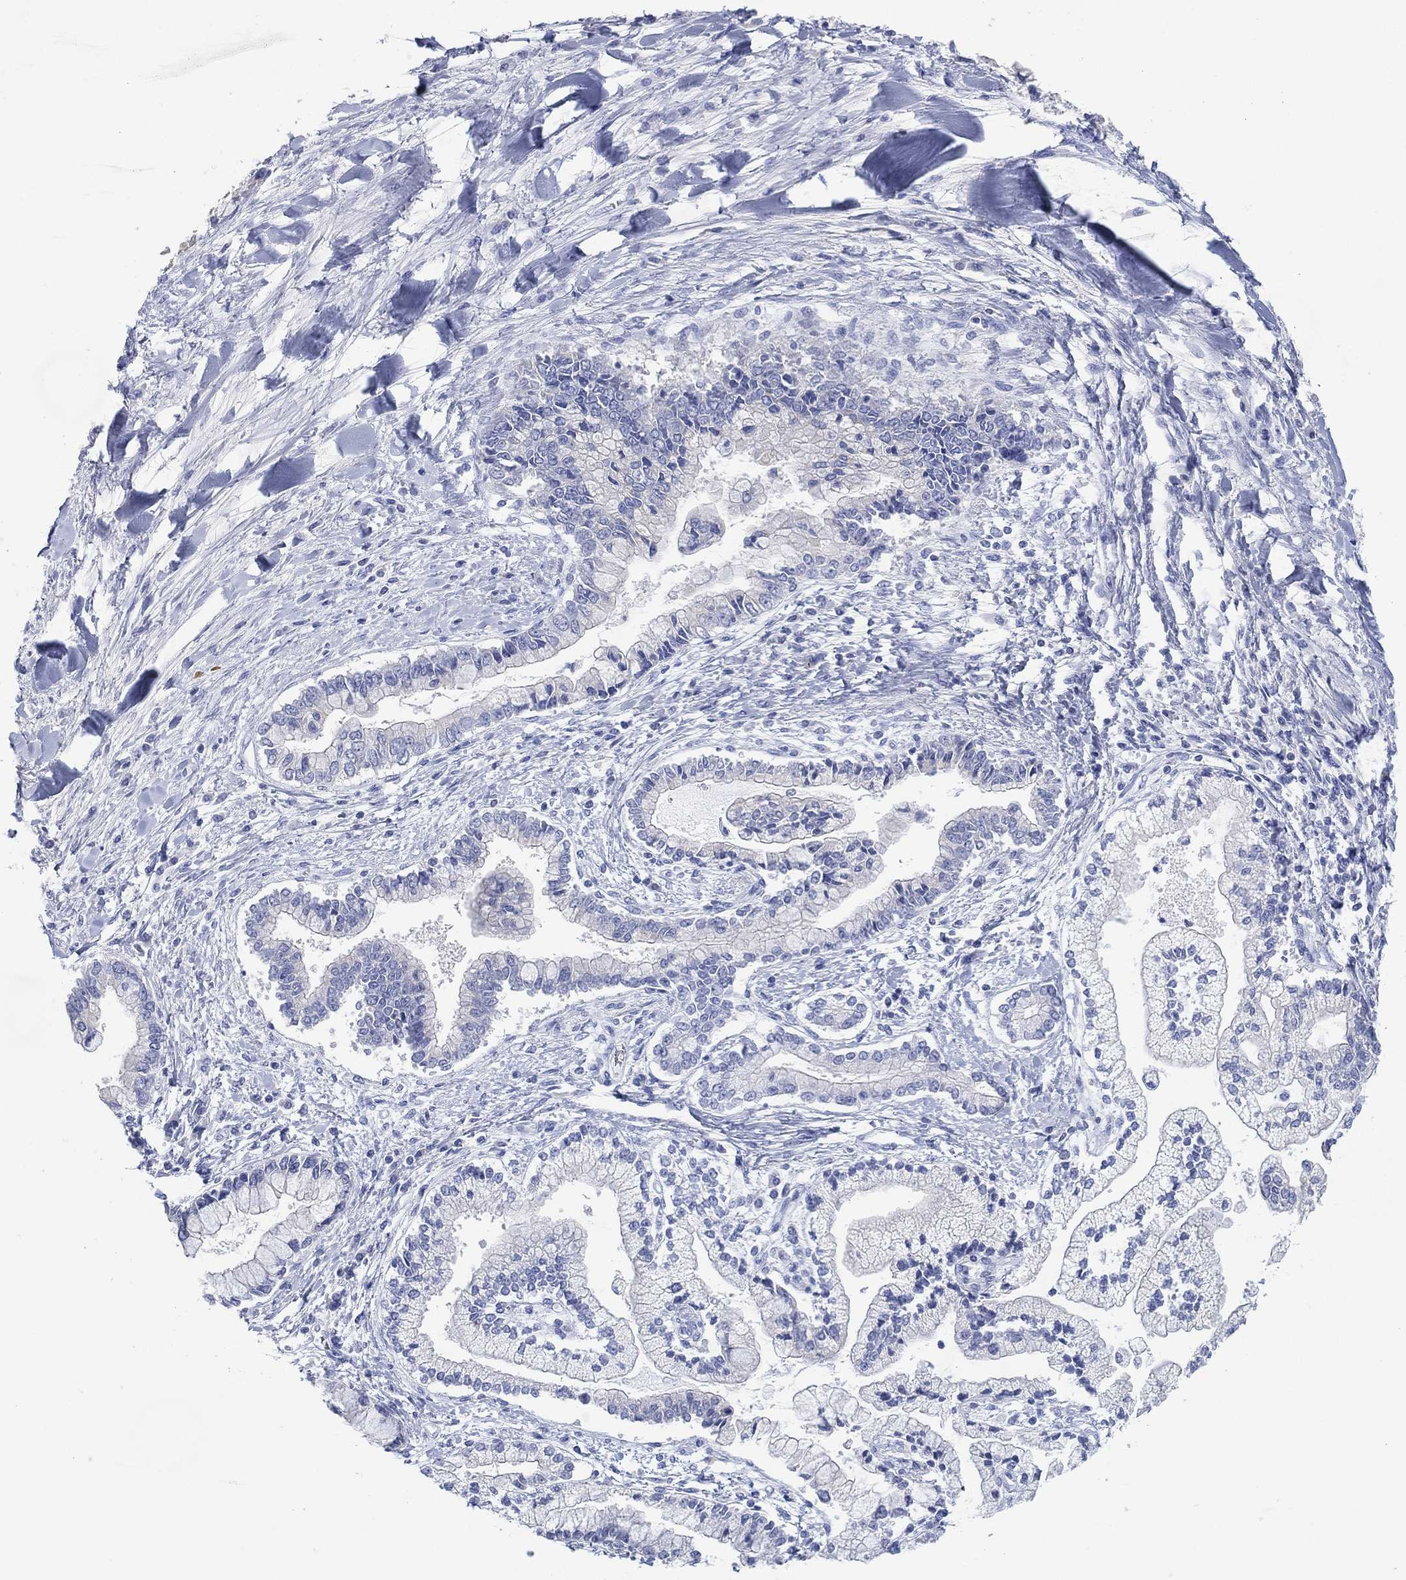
{"staining": {"intensity": "negative", "quantity": "none", "location": "none"}, "tissue": "liver cancer", "cell_type": "Tumor cells", "image_type": "cancer", "snomed": [{"axis": "morphology", "description": "Cholangiocarcinoma"}, {"axis": "topography", "description": "Liver"}], "caption": "Human liver cancer stained for a protein using IHC displays no expression in tumor cells.", "gene": "FMO1", "patient": {"sex": "male", "age": 50}}